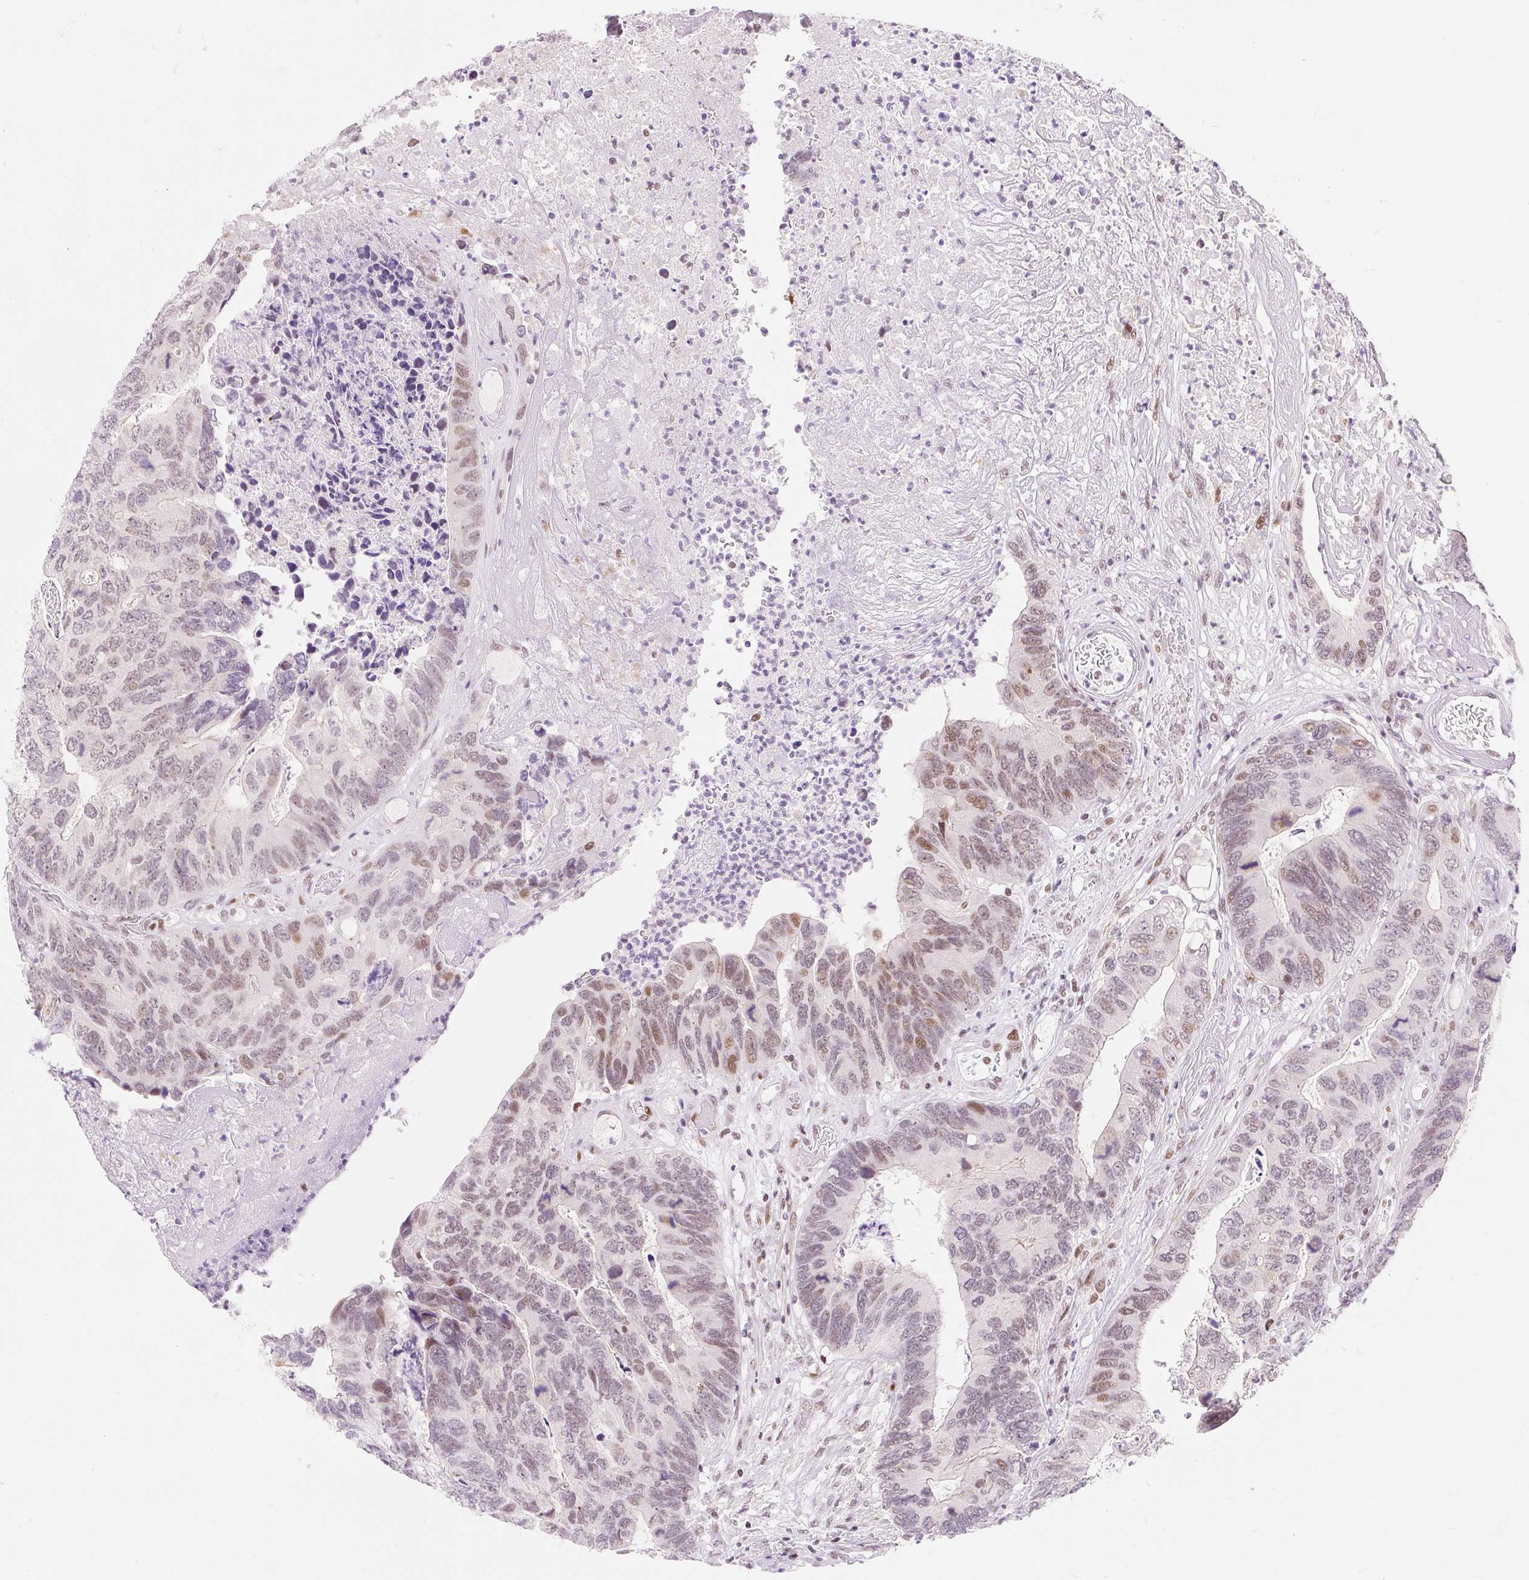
{"staining": {"intensity": "moderate", "quantity": "<25%", "location": "nuclear"}, "tissue": "colorectal cancer", "cell_type": "Tumor cells", "image_type": "cancer", "snomed": [{"axis": "morphology", "description": "Adenocarcinoma, NOS"}, {"axis": "topography", "description": "Colon"}], "caption": "Protein expression analysis of human colorectal adenocarcinoma reveals moderate nuclear positivity in approximately <25% of tumor cells.", "gene": "H2BW1", "patient": {"sex": "female", "age": 67}}